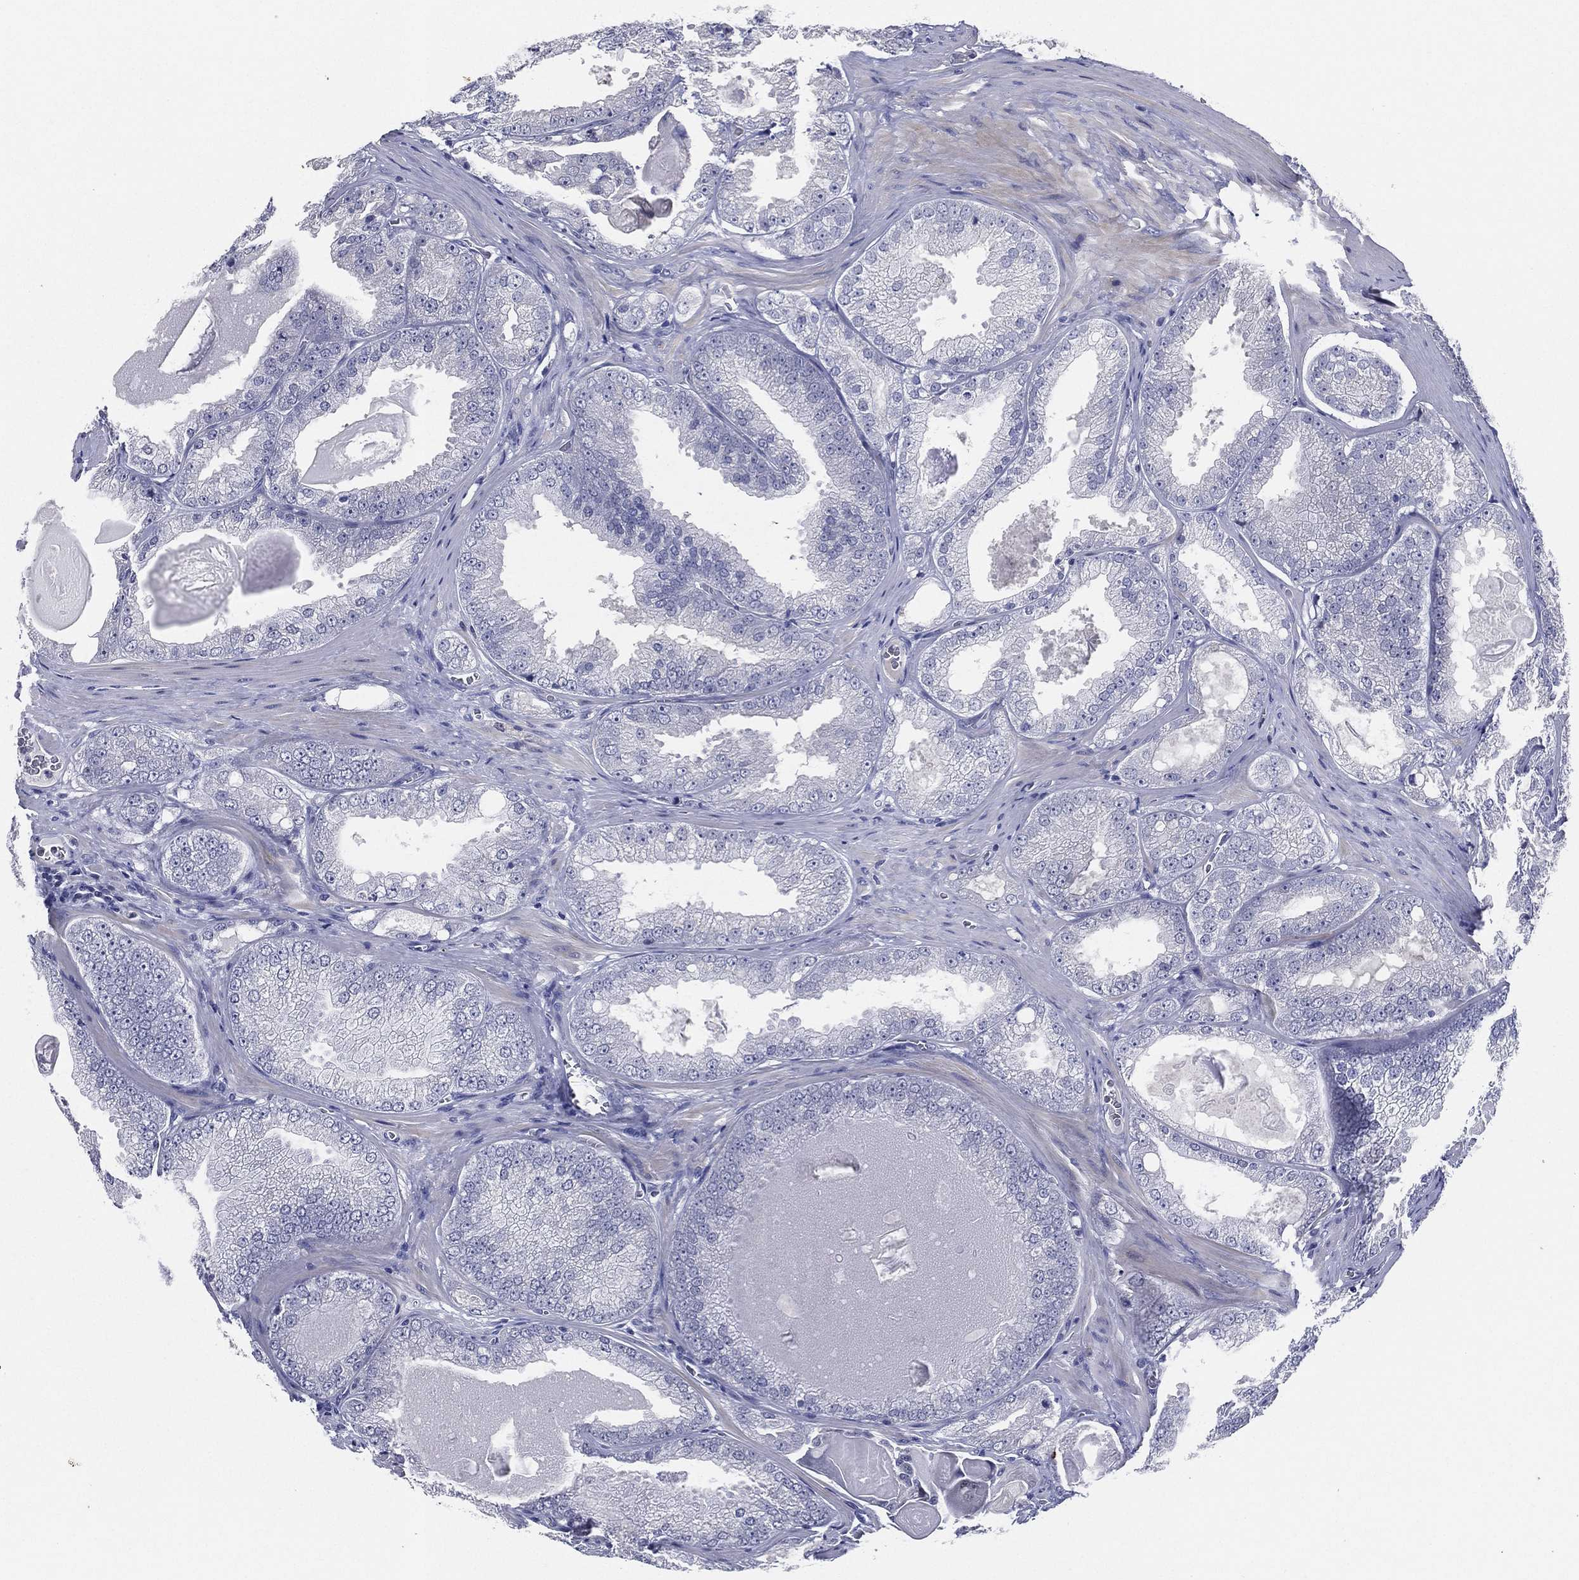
{"staining": {"intensity": "negative", "quantity": "none", "location": "none"}, "tissue": "prostate cancer", "cell_type": "Tumor cells", "image_type": "cancer", "snomed": [{"axis": "morphology", "description": "Adenocarcinoma, Low grade"}, {"axis": "topography", "description": "Prostate"}], "caption": "Tumor cells show no significant protein expression in low-grade adenocarcinoma (prostate). Nuclei are stained in blue.", "gene": "SLC13A4", "patient": {"sex": "male", "age": 72}}